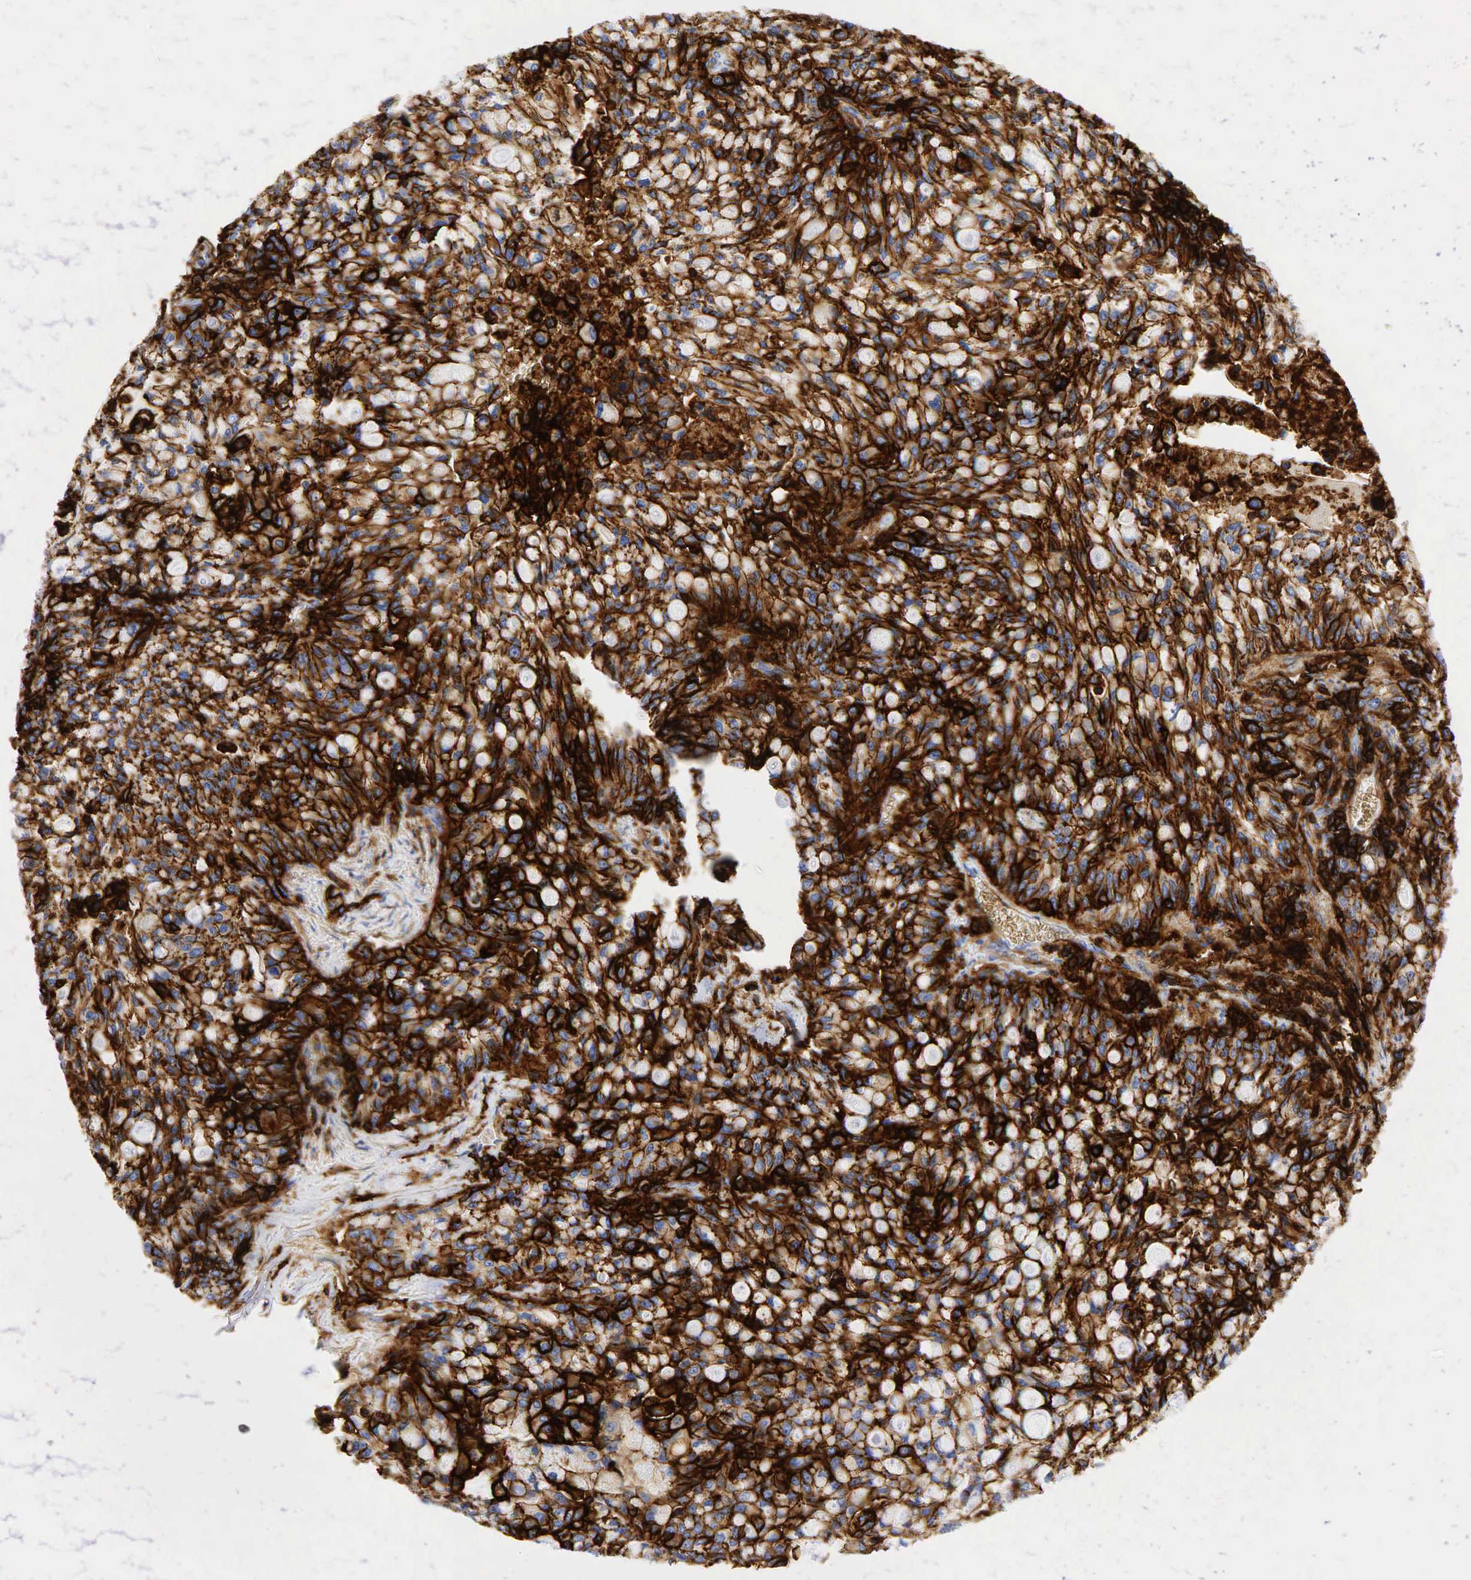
{"staining": {"intensity": "strong", "quantity": ">75%", "location": "cytoplasmic/membranous"}, "tissue": "lung cancer", "cell_type": "Tumor cells", "image_type": "cancer", "snomed": [{"axis": "morphology", "description": "Adenocarcinoma, NOS"}, {"axis": "topography", "description": "Lung"}], "caption": "Lung cancer was stained to show a protein in brown. There is high levels of strong cytoplasmic/membranous expression in about >75% of tumor cells. Nuclei are stained in blue.", "gene": "CD44", "patient": {"sex": "female", "age": 44}}